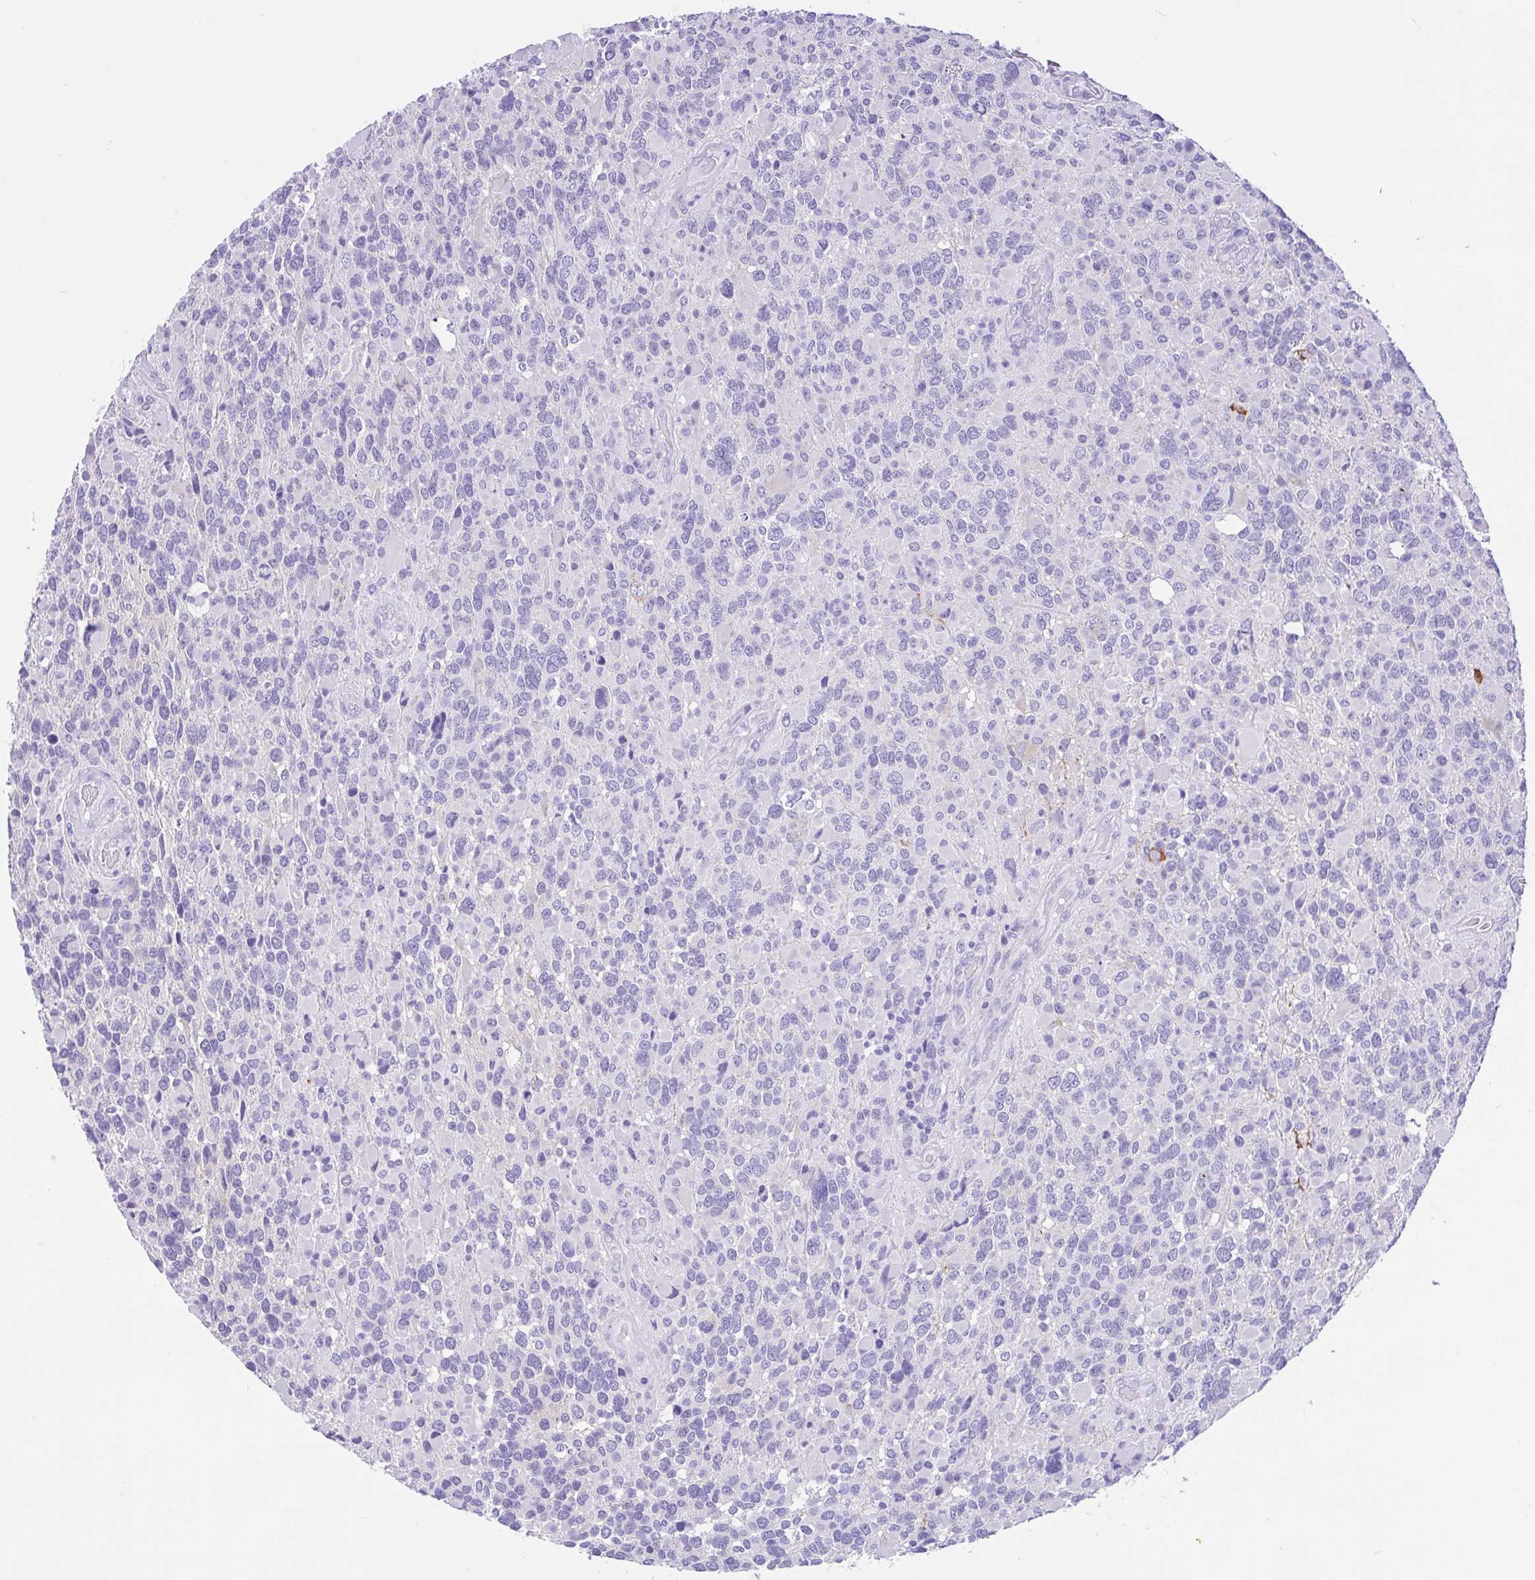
{"staining": {"intensity": "negative", "quantity": "none", "location": "none"}, "tissue": "glioma", "cell_type": "Tumor cells", "image_type": "cancer", "snomed": [{"axis": "morphology", "description": "Glioma, malignant, High grade"}, {"axis": "topography", "description": "Brain"}], "caption": "Tumor cells are negative for brown protein staining in malignant high-grade glioma.", "gene": "OR4N4", "patient": {"sex": "female", "age": 40}}